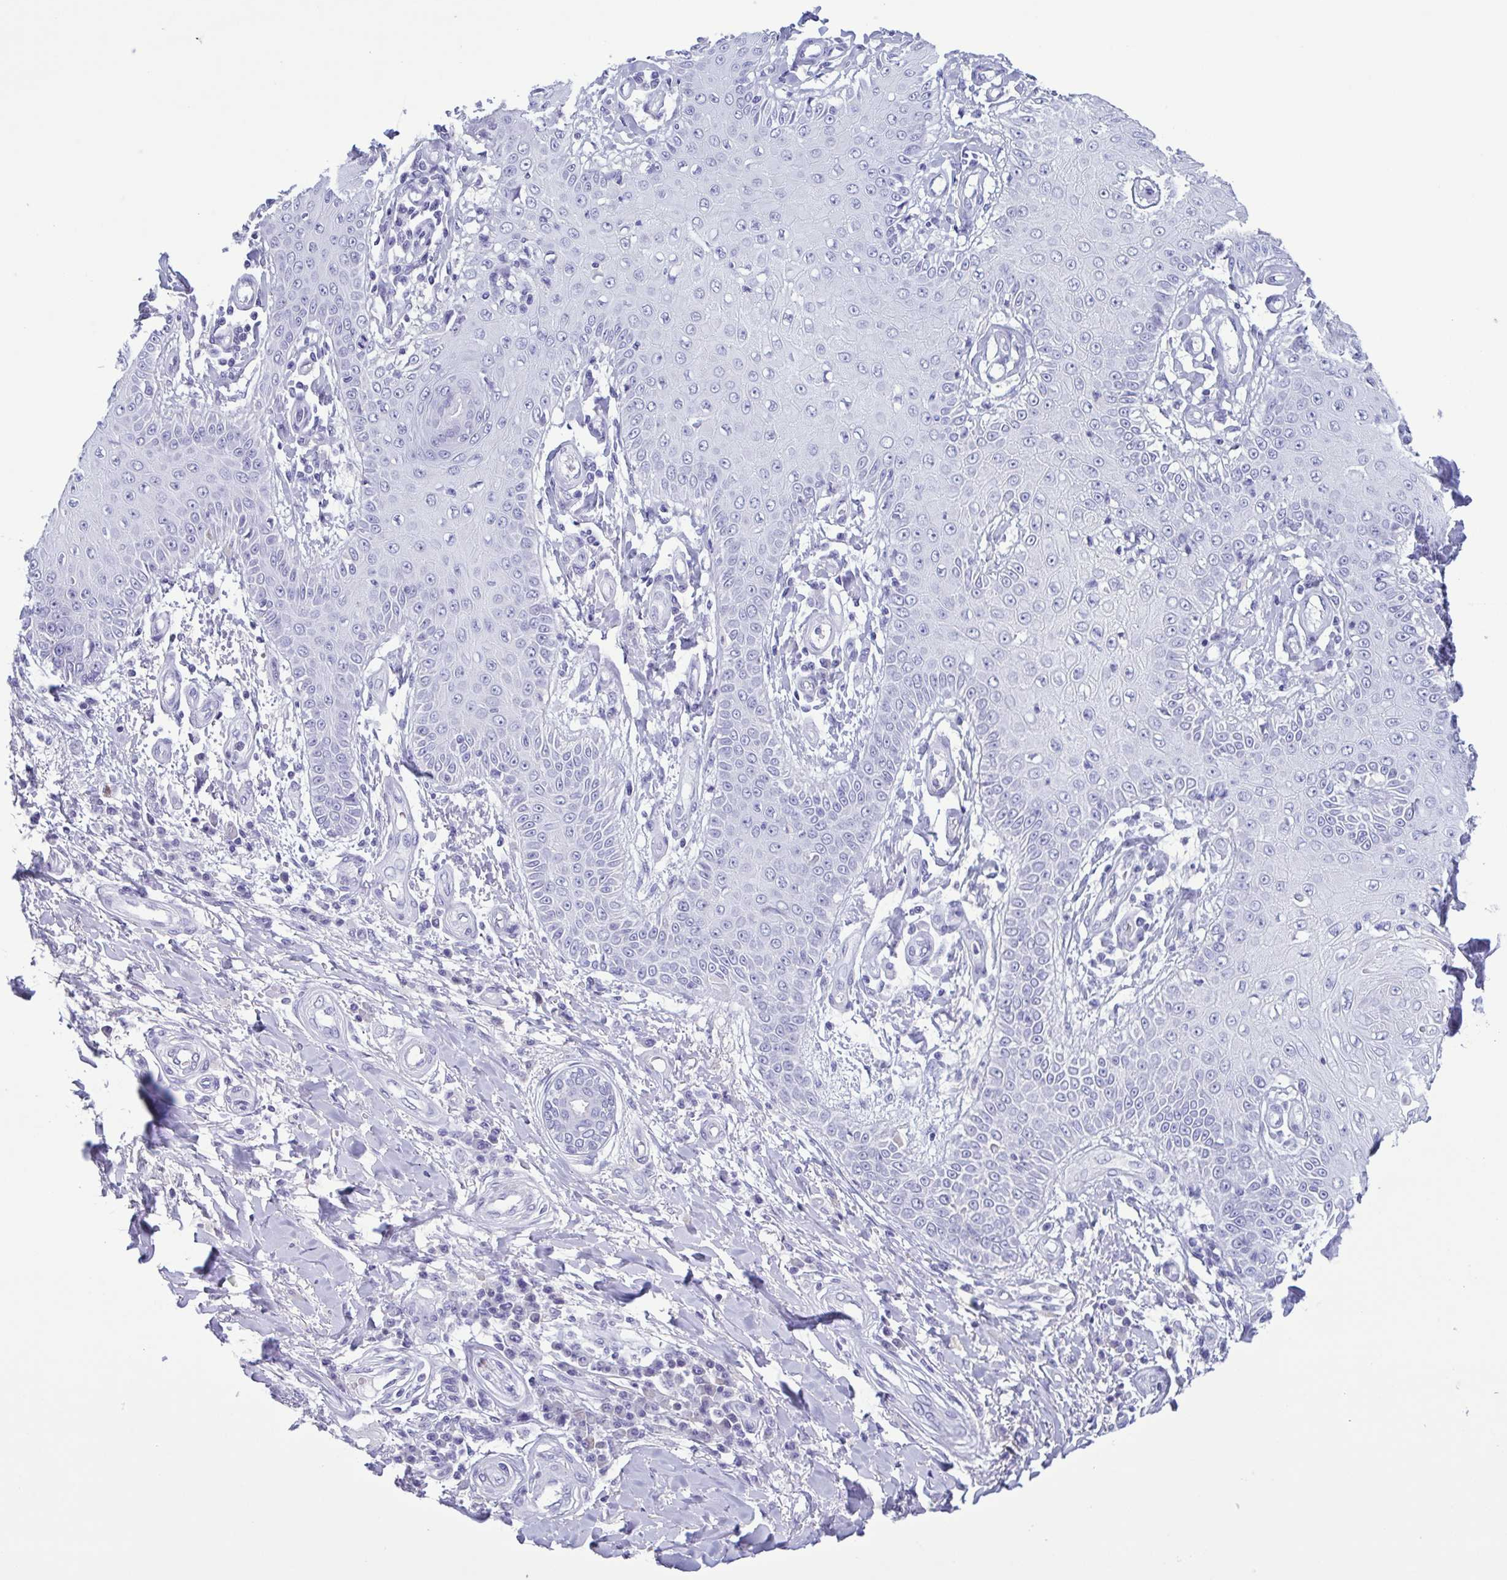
{"staining": {"intensity": "negative", "quantity": "none", "location": "none"}, "tissue": "skin cancer", "cell_type": "Tumor cells", "image_type": "cancer", "snomed": [{"axis": "morphology", "description": "Squamous cell carcinoma, NOS"}, {"axis": "topography", "description": "Skin"}], "caption": "This is an immunohistochemistry image of skin cancer. There is no staining in tumor cells.", "gene": "INAFM1", "patient": {"sex": "male", "age": 70}}